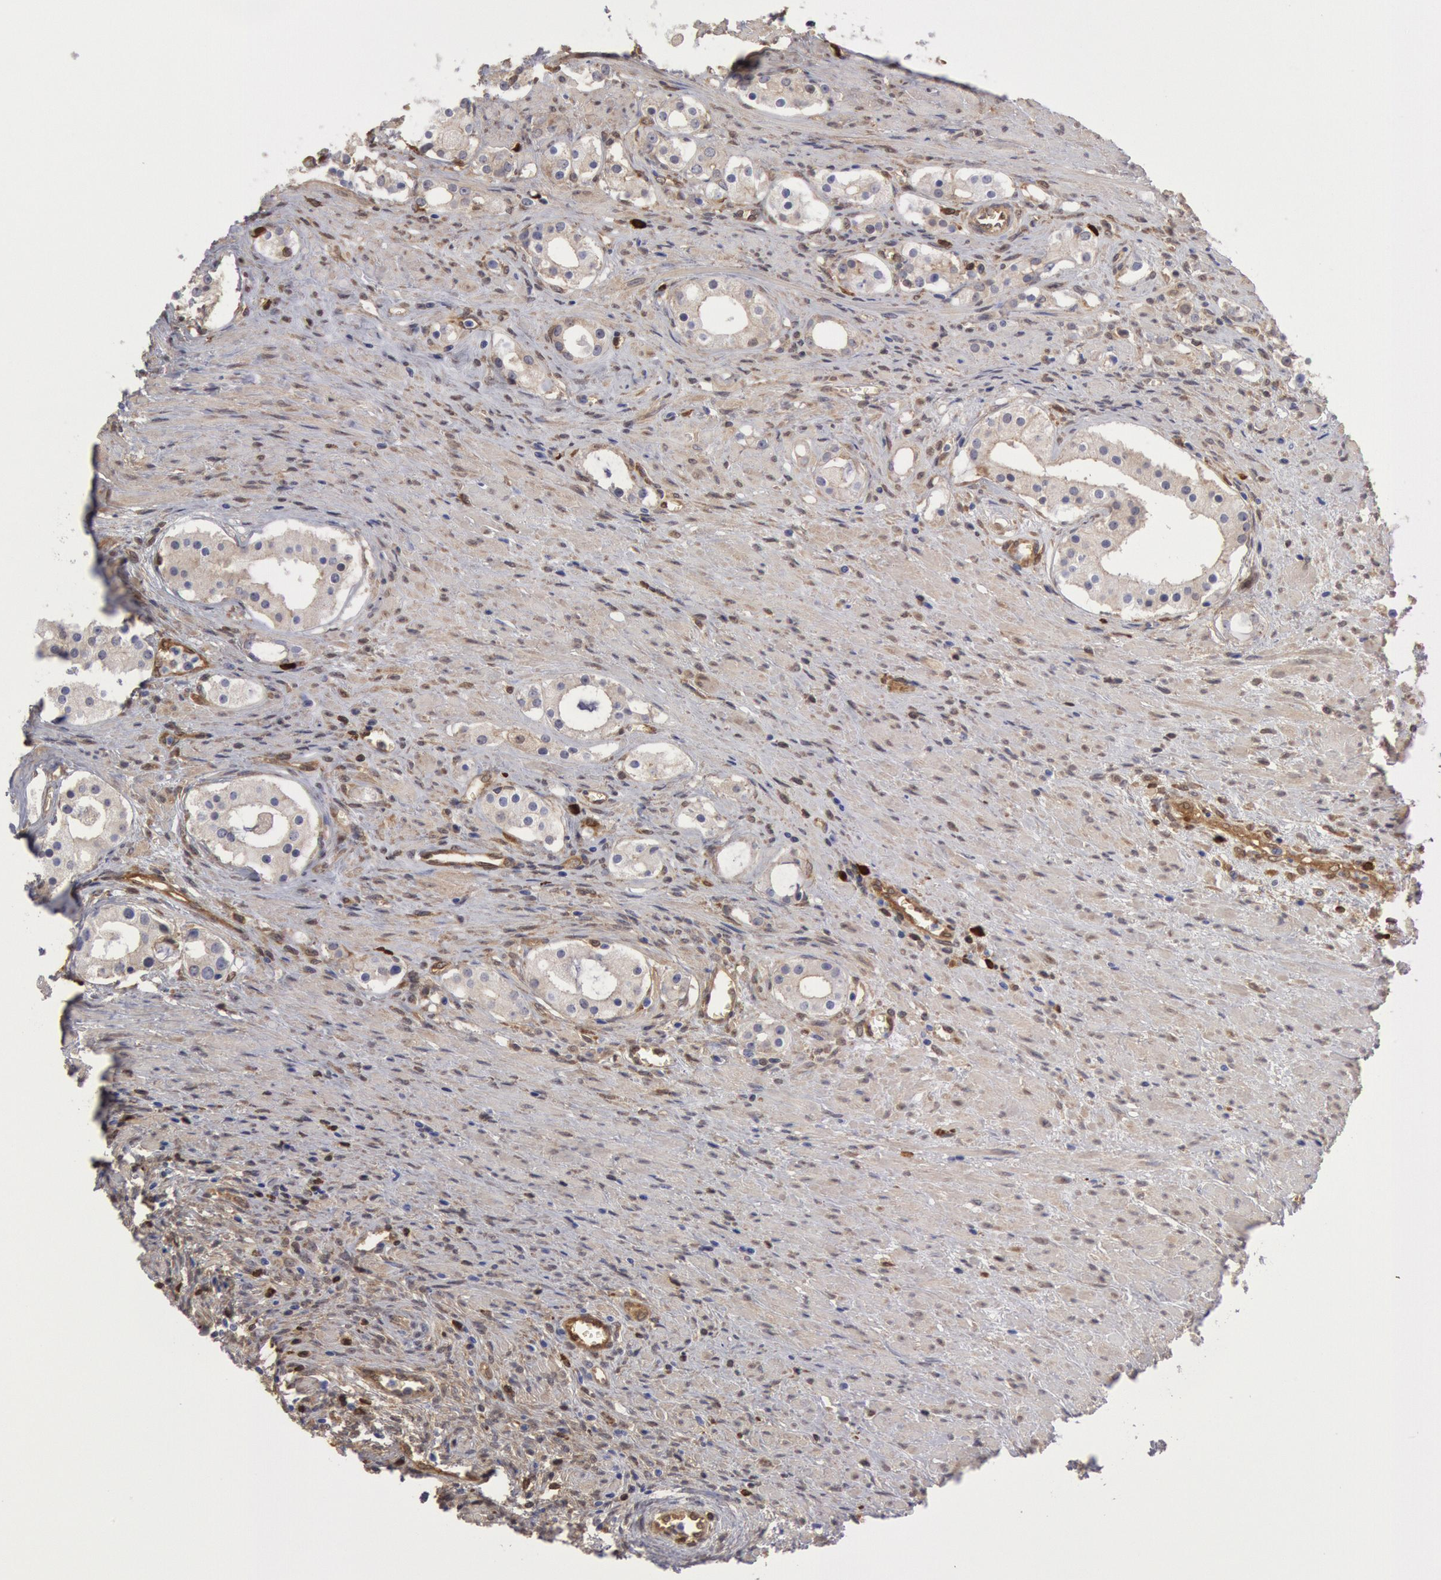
{"staining": {"intensity": "weak", "quantity": "25%-75%", "location": "cytoplasmic/membranous"}, "tissue": "prostate cancer", "cell_type": "Tumor cells", "image_type": "cancer", "snomed": [{"axis": "morphology", "description": "Adenocarcinoma, Medium grade"}, {"axis": "topography", "description": "Prostate"}], "caption": "A histopathology image showing weak cytoplasmic/membranous staining in about 25%-75% of tumor cells in prostate adenocarcinoma (medium-grade), as visualized by brown immunohistochemical staining.", "gene": "CCDC50", "patient": {"sex": "male", "age": 73}}